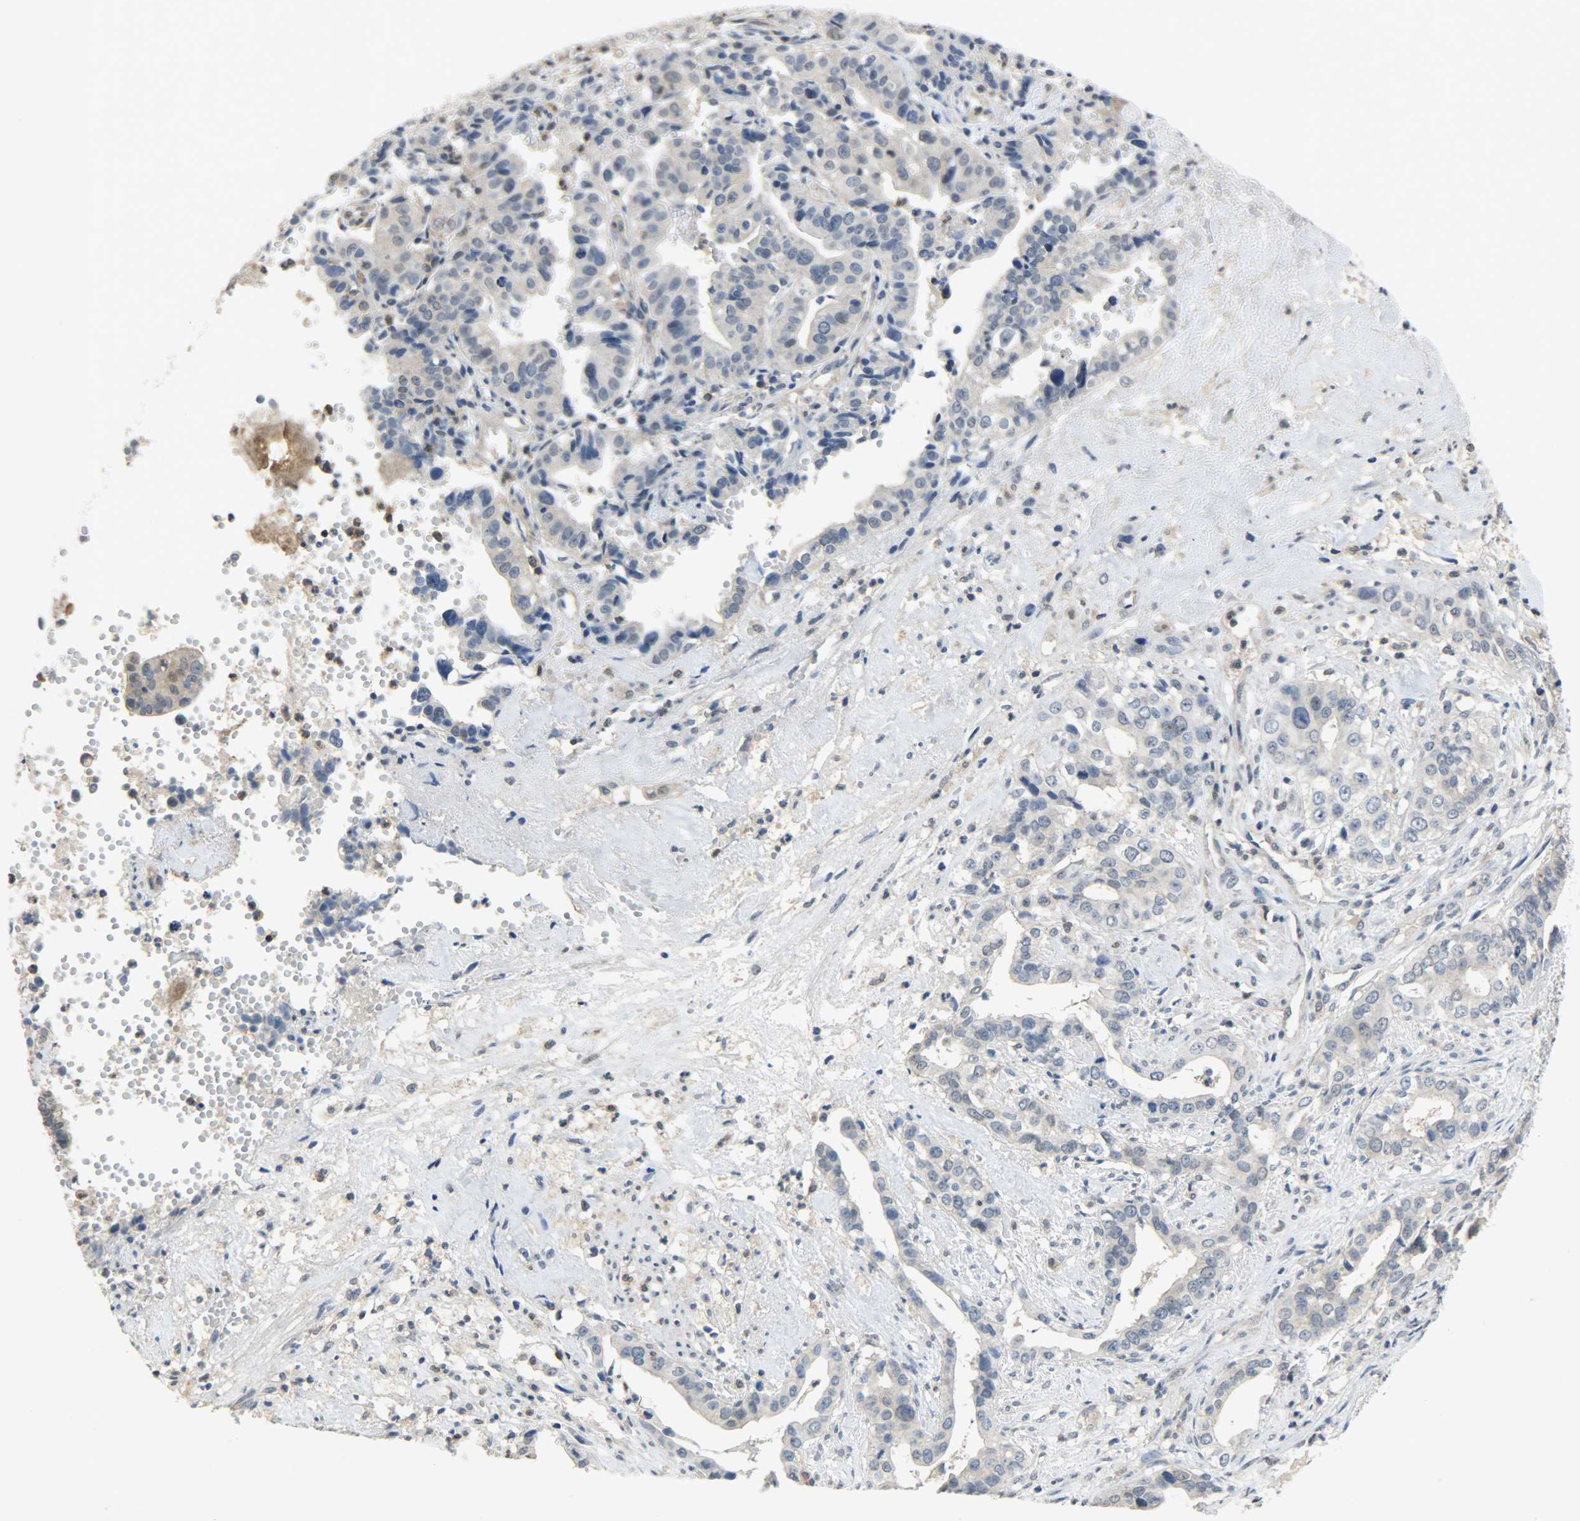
{"staining": {"intensity": "weak", "quantity": "25%-75%", "location": "cytoplasmic/membranous"}, "tissue": "liver cancer", "cell_type": "Tumor cells", "image_type": "cancer", "snomed": [{"axis": "morphology", "description": "Cholangiocarcinoma"}, {"axis": "topography", "description": "Liver"}], "caption": "High-magnification brightfield microscopy of liver cancer stained with DAB (3,3'-diaminobenzidine) (brown) and counterstained with hematoxylin (blue). tumor cells exhibit weak cytoplasmic/membranous positivity is present in about25%-75% of cells.", "gene": "TRIM21", "patient": {"sex": "female", "age": 61}}